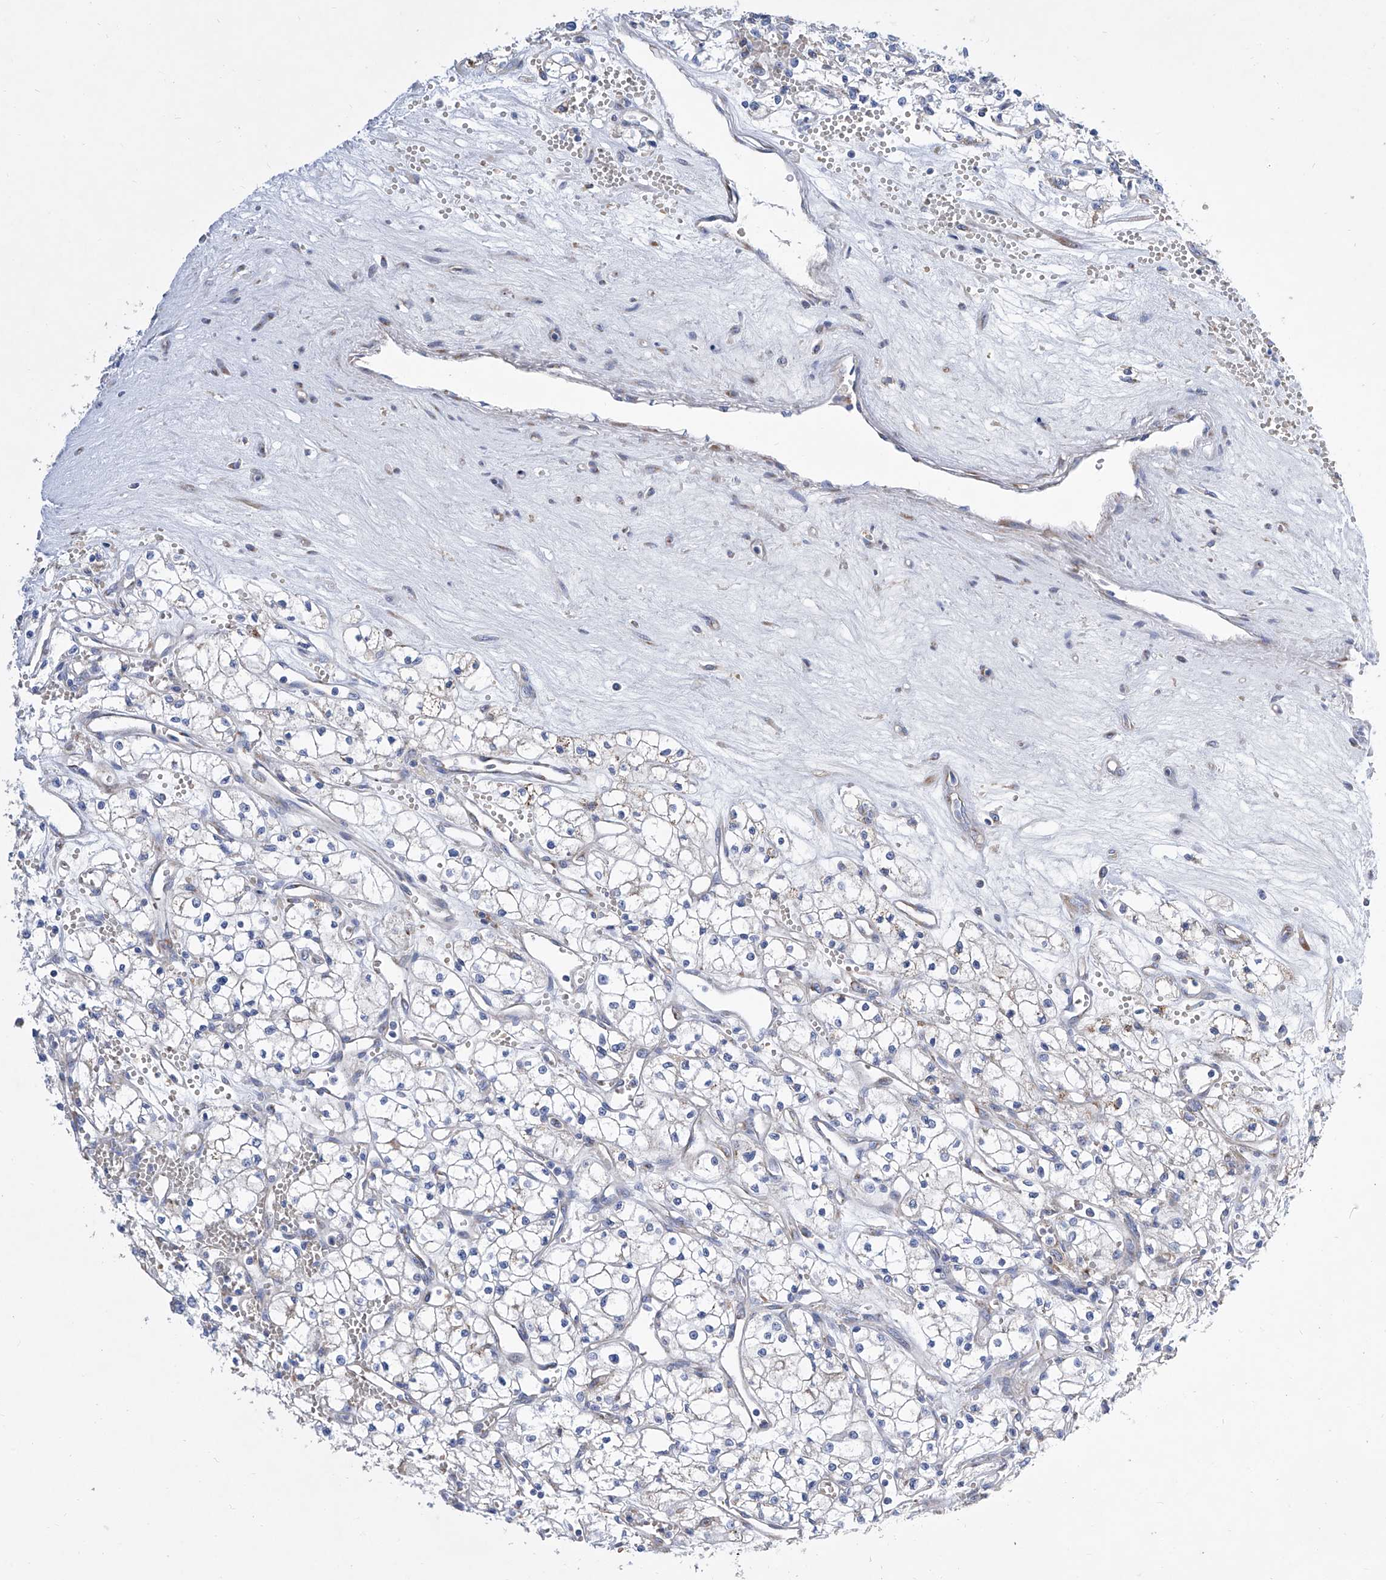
{"staining": {"intensity": "negative", "quantity": "none", "location": "none"}, "tissue": "renal cancer", "cell_type": "Tumor cells", "image_type": "cancer", "snomed": [{"axis": "morphology", "description": "Adenocarcinoma, NOS"}, {"axis": "topography", "description": "Kidney"}], "caption": "The micrograph demonstrates no significant staining in tumor cells of renal cancer (adenocarcinoma). Brightfield microscopy of immunohistochemistry stained with DAB (3,3'-diaminobenzidine) (brown) and hematoxylin (blue), captured at high magnification.", "gene": "TJAP1", "patient": {"sex": "male", "age": 59}}